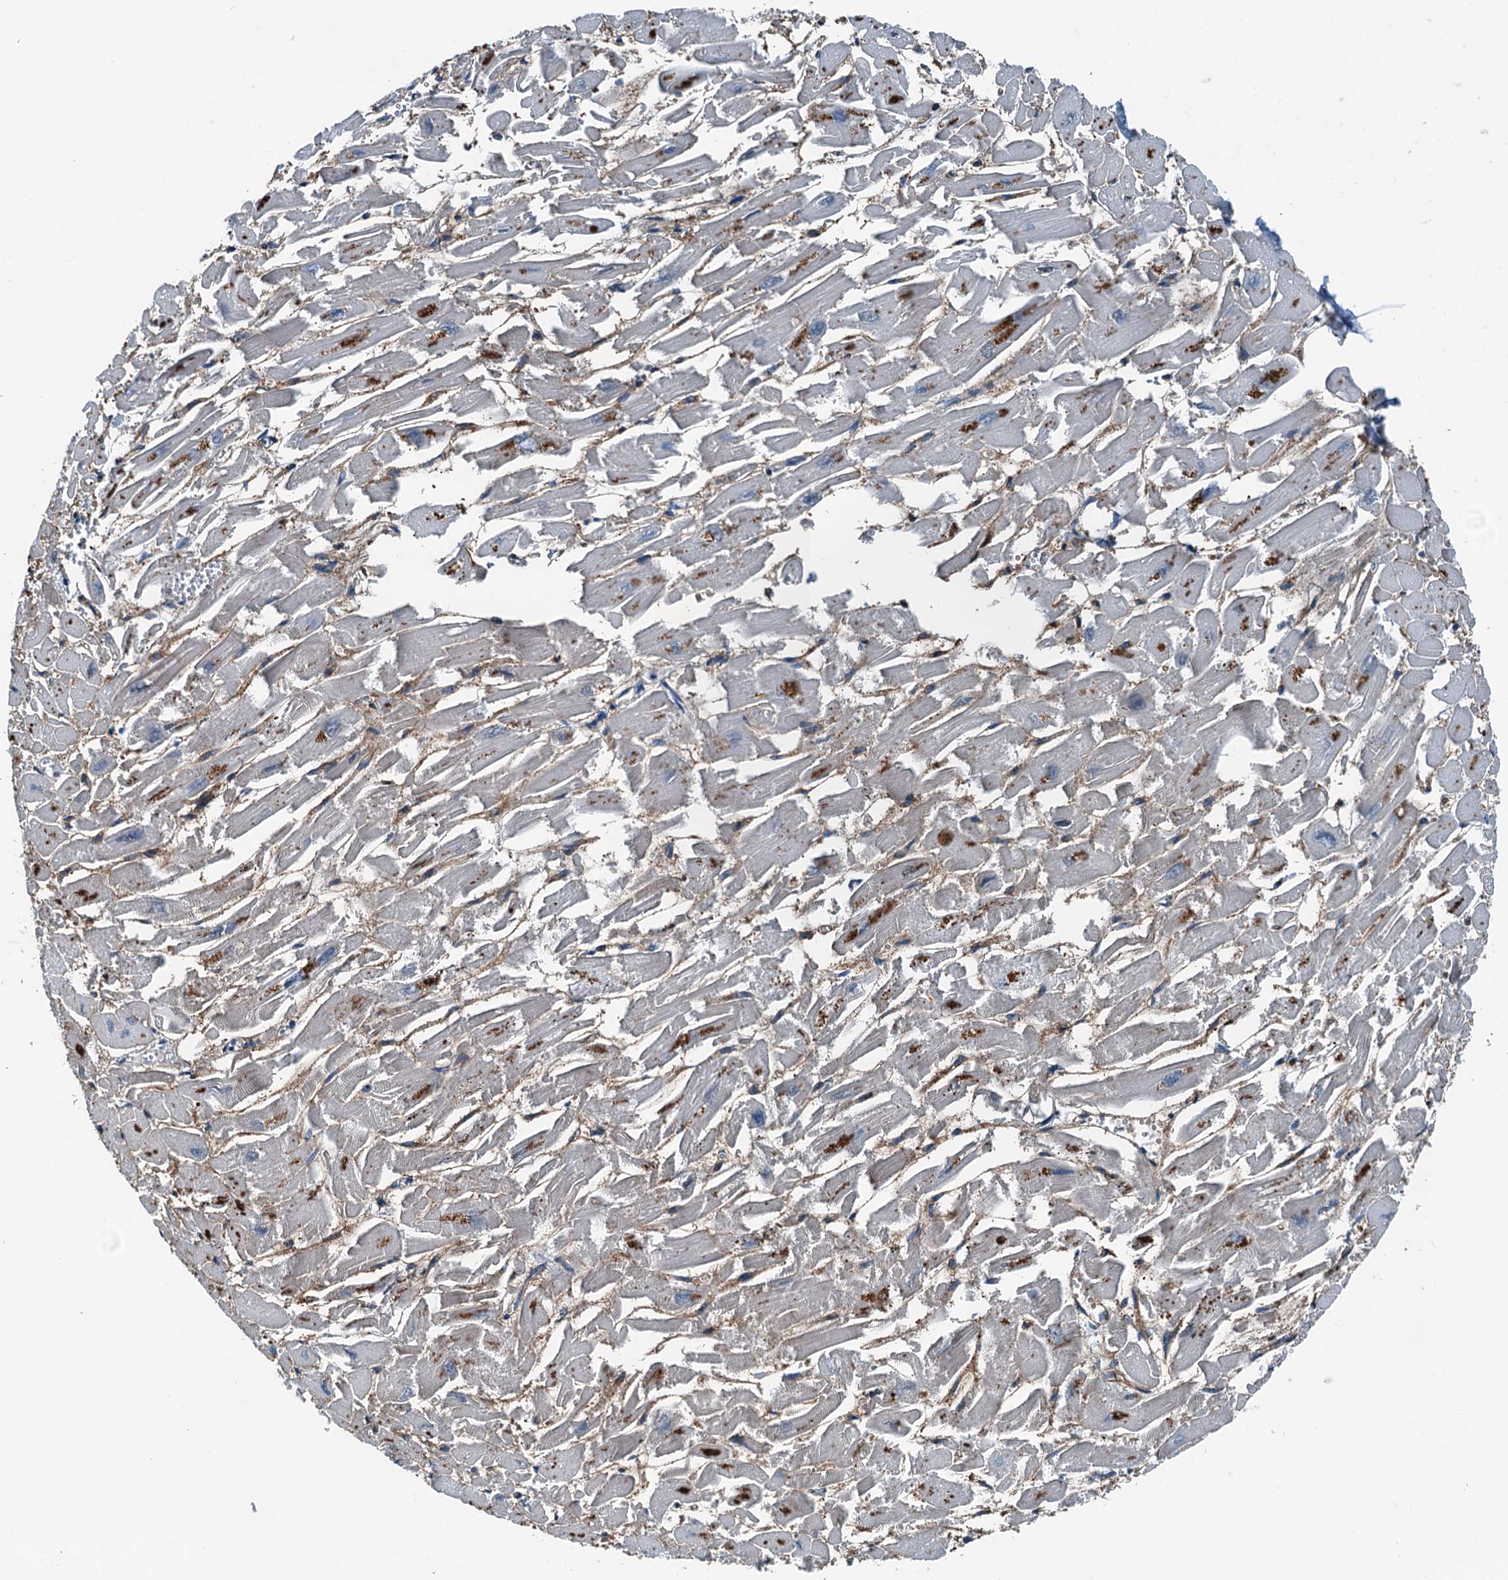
{"staining": {"intensity": "moderate", "quantity": "<25%", "location": "cytoplasmic/membranous"}, "tissue": "heart muscle", "cell_type": "Cardiomyocytes", "image_type": "normal", "snomed": [{"axis": "morphology", "description": "Normal tissue, NOS"}, {"axis": "topography", "description": "Heart"}], "caption": "A low amount of moderate cytoplasmic/membranous positivity is present in about <25% of cardiomyocytes in benign heart muscle.", "gene": "TAMALIN", "patient": {"sex": "male", "age": 54}}